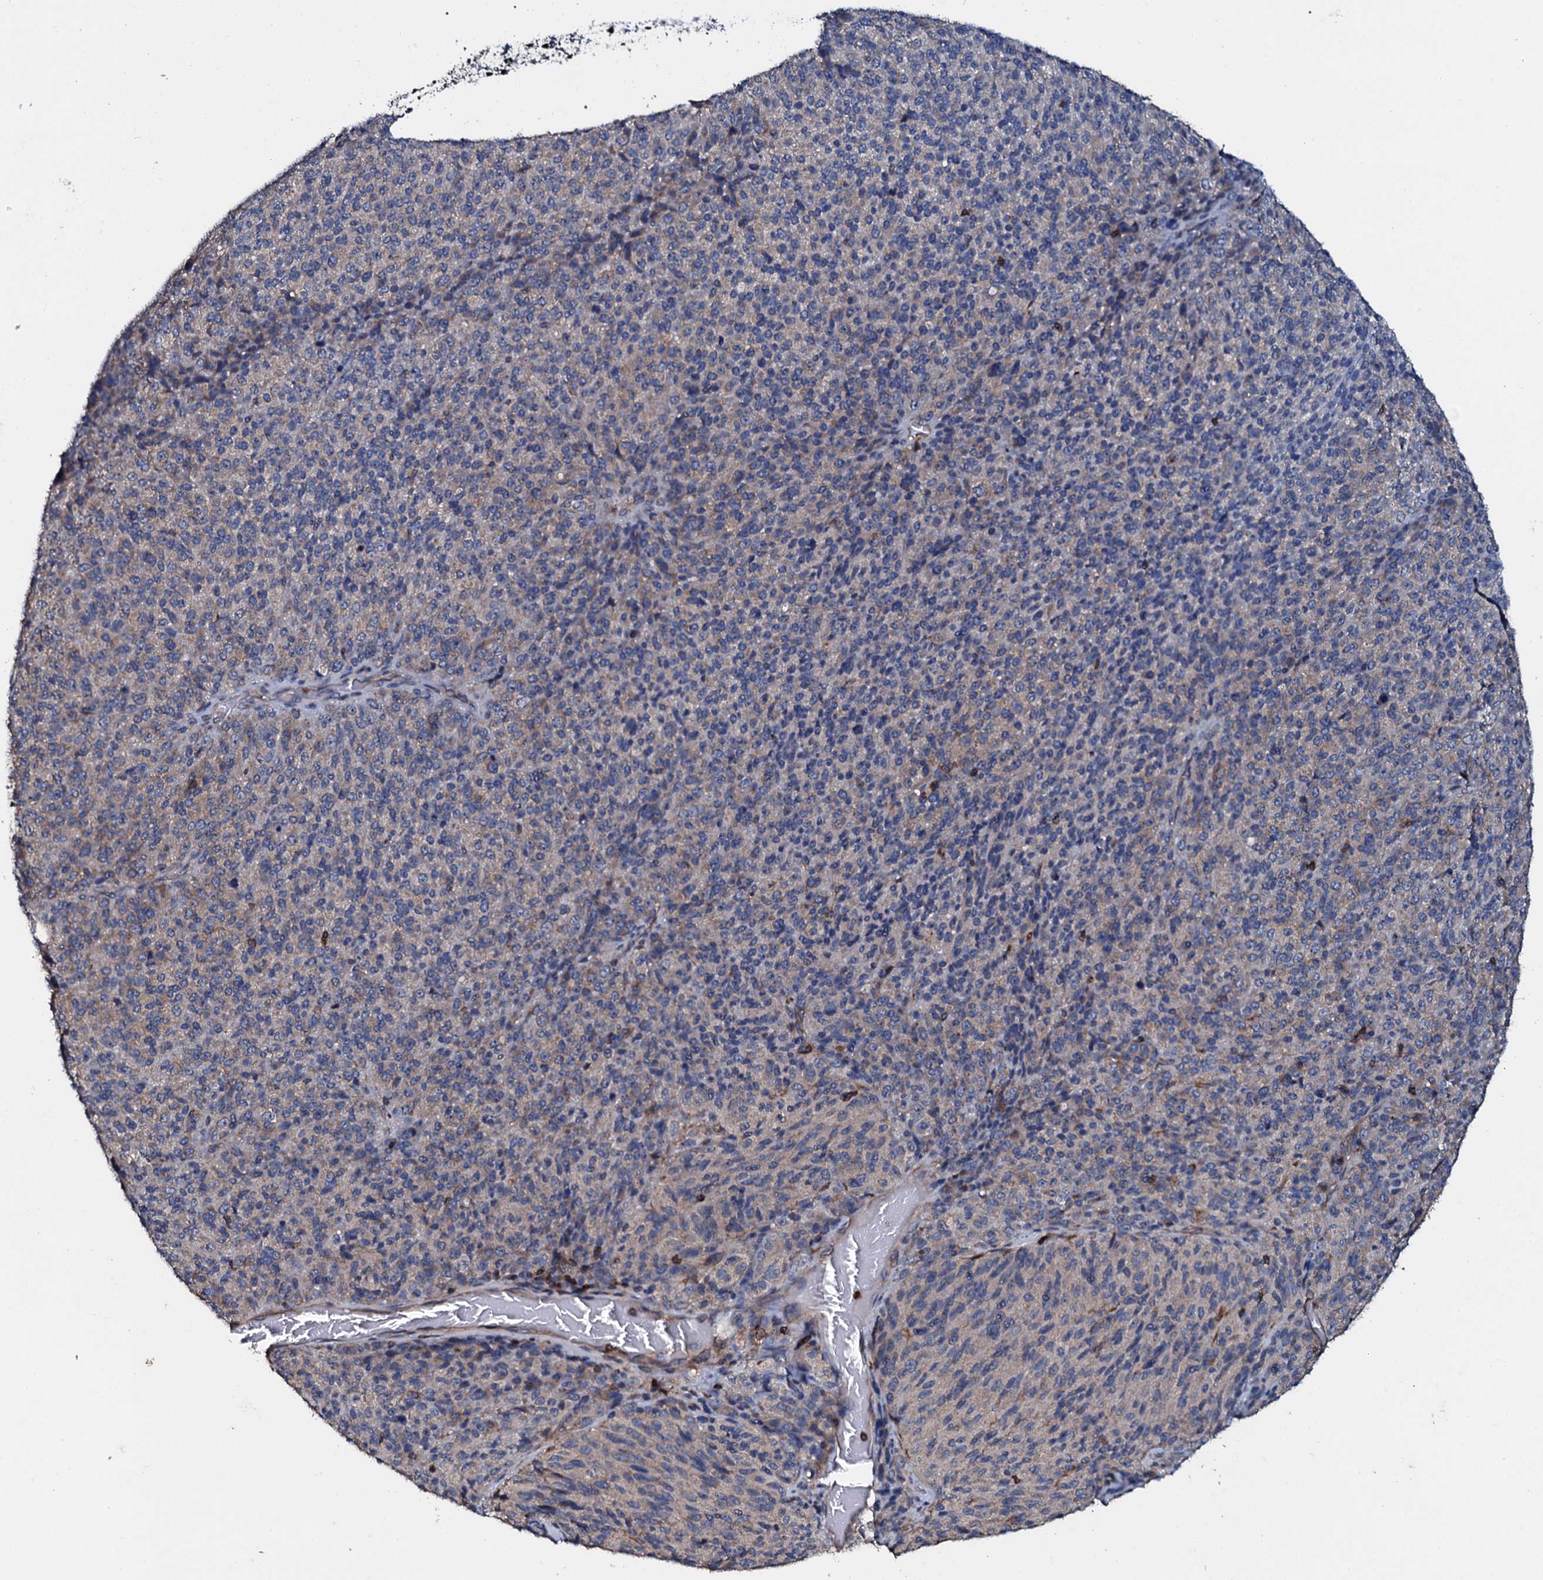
{"staining": {"intensity": "weak", "quantity": "25%-75%", "location": "cytoplasmic/membranous"}, "tissue": "melanoma", "cell_type": "Tumor cells", "image_type": "cancer", "snomed": [{"axis": "morphology", "description": "Malignant melanoma, Metastatic site"}, {"axis": "topography", "description": "Brain"}], "caption": "Immunohistochemistry (IHC) photomicrograph of melanoma stained for a protein (brown), which demonstrates low levels of weak cytoplasmic/membranous positivity in approximately 25%-75% of tumor cells.", "gene": "GRK2", "patient": {"sex": "female", "age": 56}}